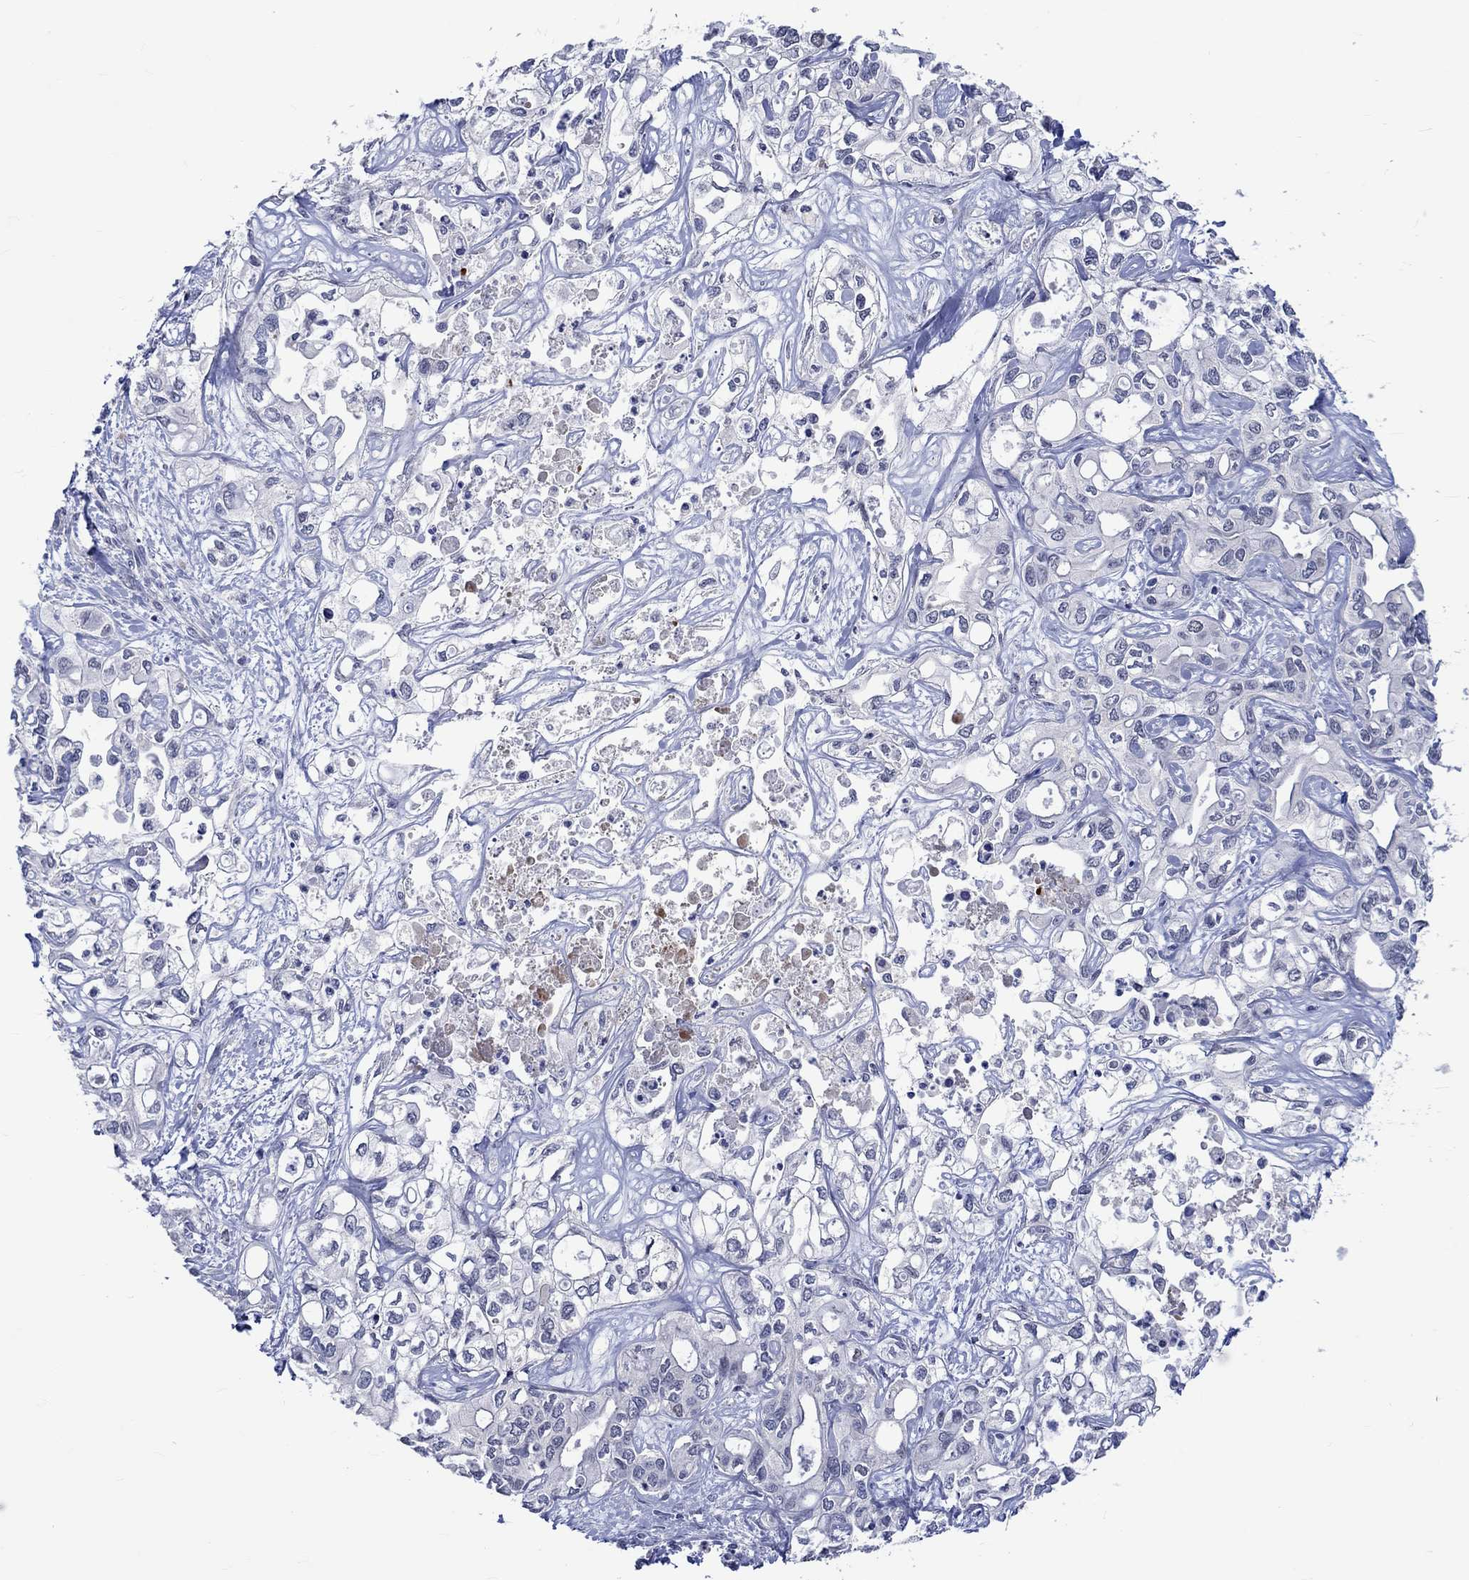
{"staining": {"intensity": "negative", "quantity": "none", "location": "none"}, "tissue": "liver cancer", "cell_type": "Tumor cells", "image_type": "cancer", "snomed": [{"axis": "morphology", "description": "Cholangiocarcinoma"}, {"axis": "topography", "description": "Liver"}], "caption": "Cholangiocarcinoma (liver) was stained to show a protein in brown. There is no significant expression in tumor cells. The staining is performed using DAB brown chromogen with nuclei counter-stained in using hematoxylin.", "gene": "E2F8", "patient": {"sex": "female", "age": 64}}